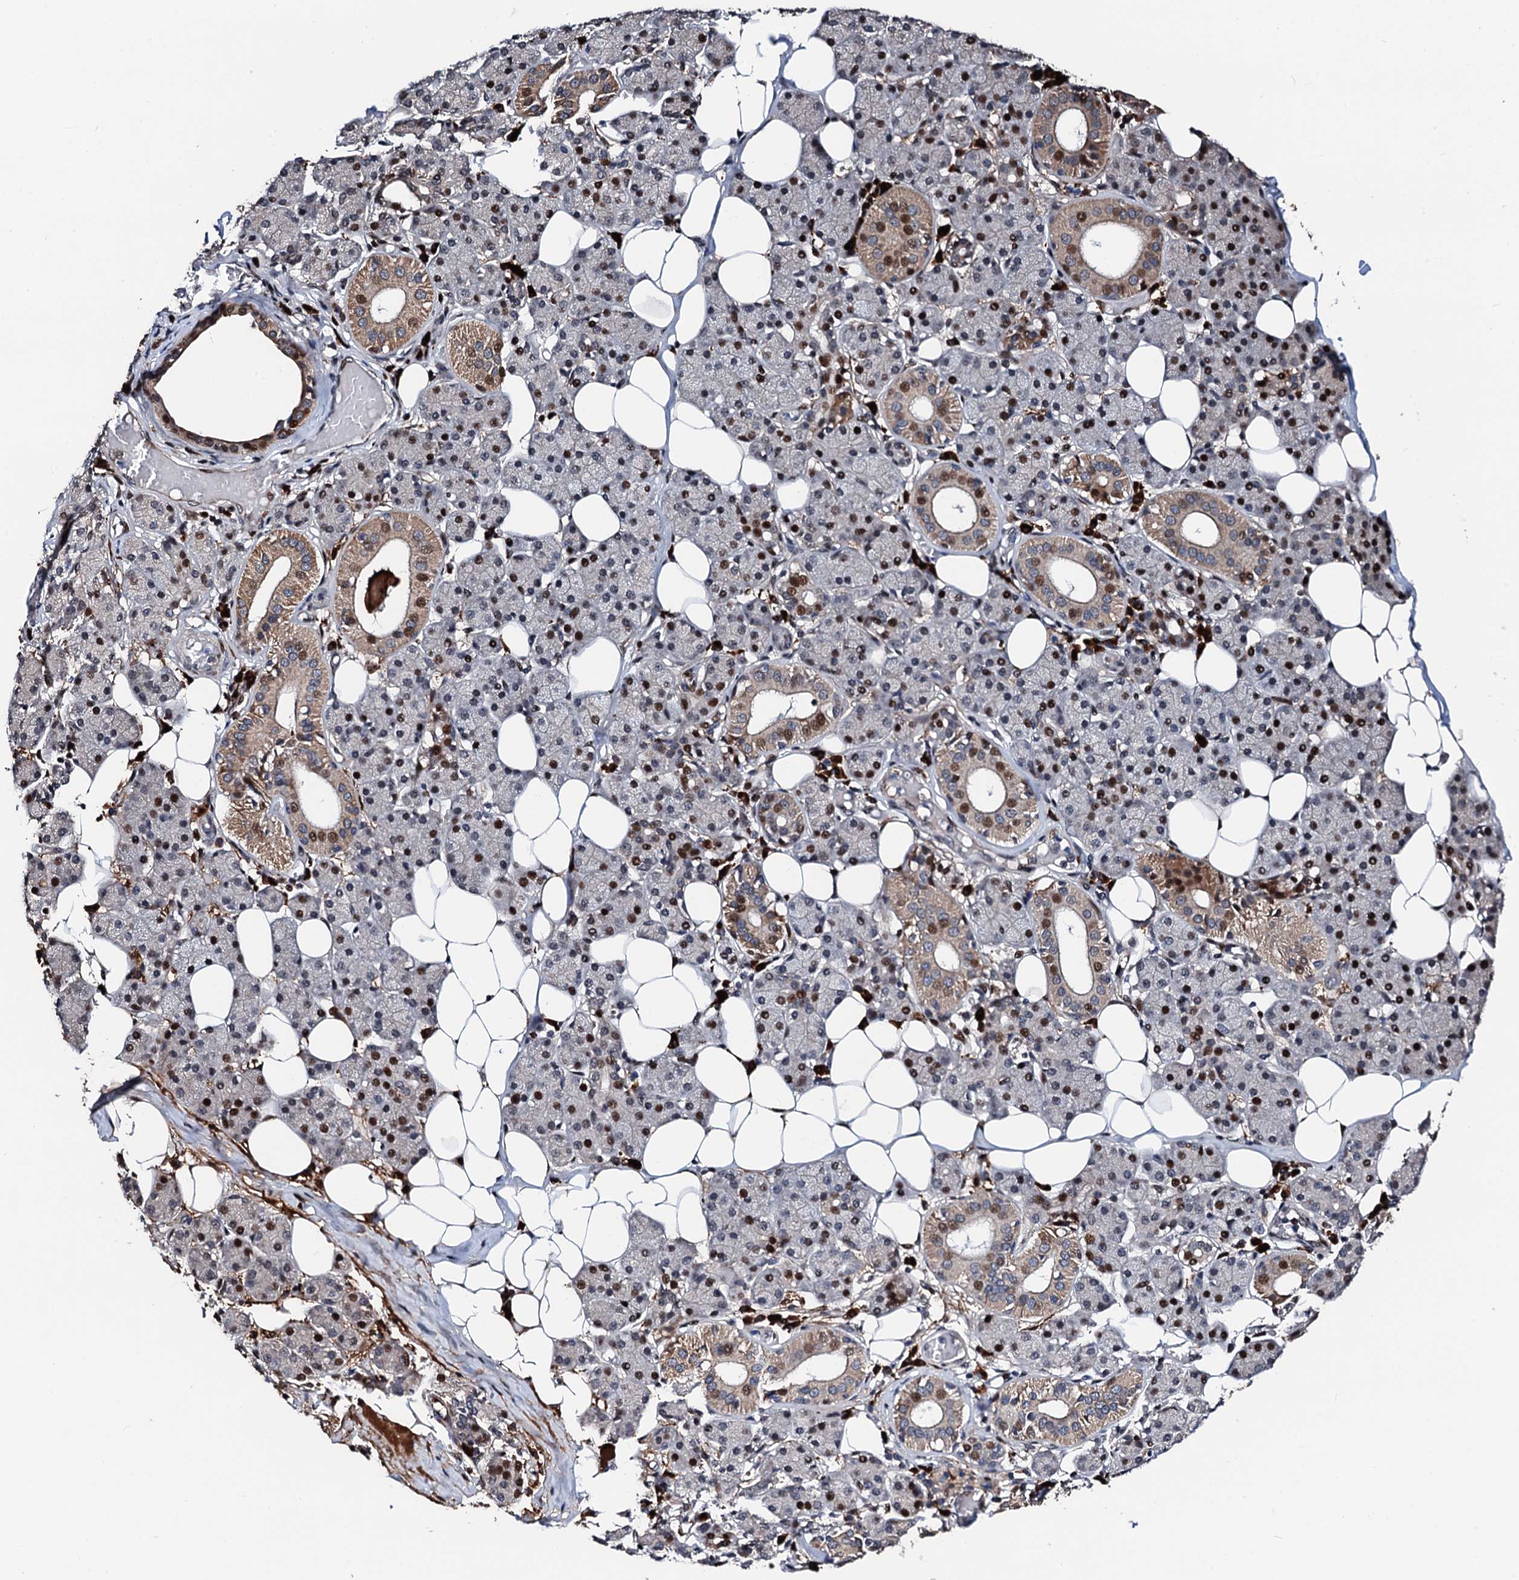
{"staining": {"intensity": "moderate", "quantity": "25%-75%", "location": "cytoplasmic/membranous,nuclear"}, "tissue": "salivary gland", "cell_type": "Glandular cells", "image_type": "normal", "snomed": [{"axis": "morphology", "description": "Normal tissue, NOS"}, {"axis": "topography", "description": "Salivary gland"}], "caption": "DAB (3,3'-diaminobenzidine) immunohistochemical staining of unremarkable human salivary gland shows moderate cytoplasmic/membranous,nuclear protein staining in approximately 25%-75% of glandular cells. (DAB (3,3'-diaminobenzidine) = brown stain, brightfield microscopy at high magnification).", "gene": "KIF18A", "patient": {"sex": "female", "age": 33}}